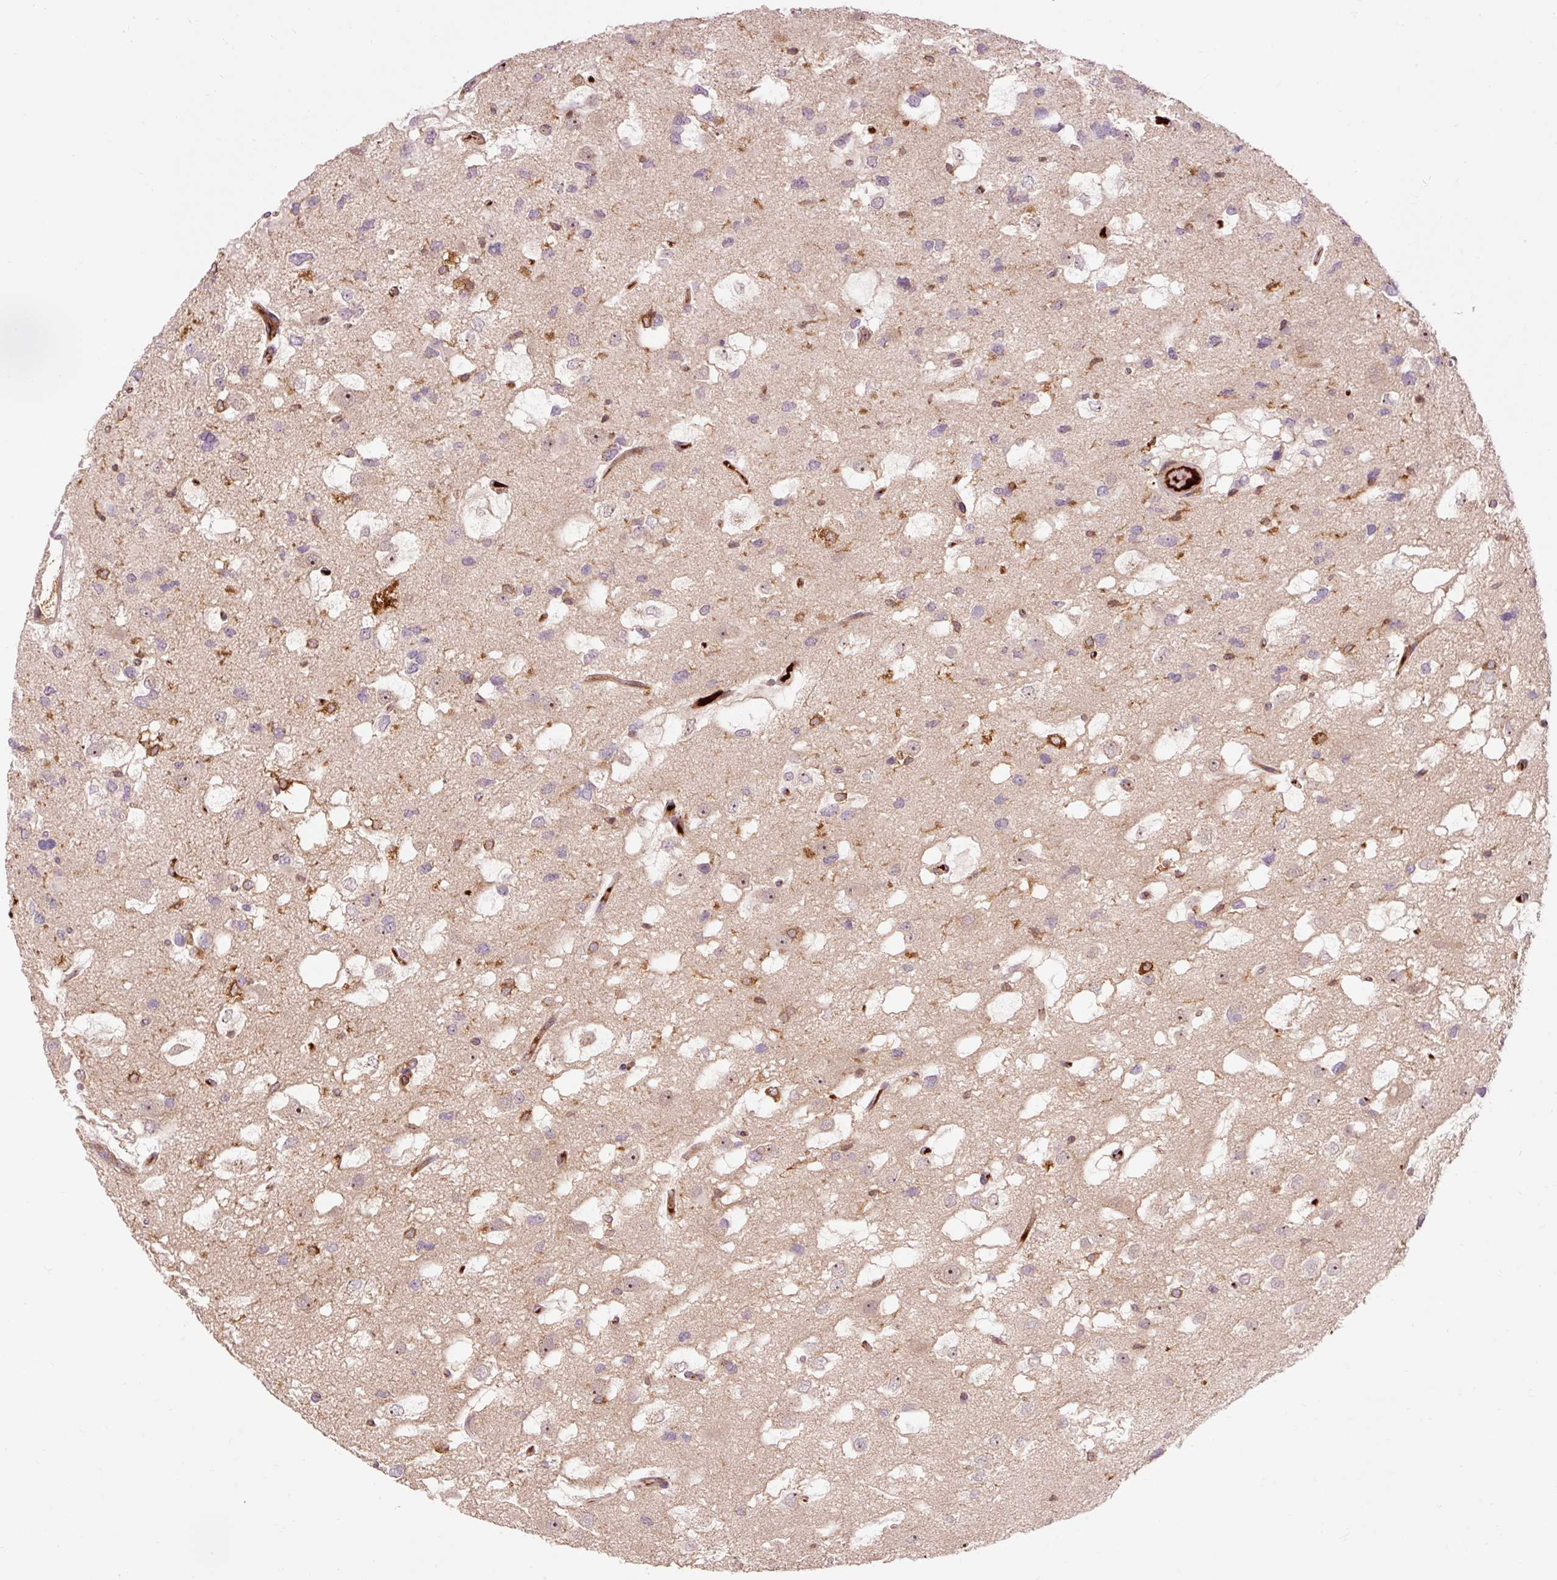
{"staining": {"intensity": "negative", "quantity": "none", "location": "none"}, "tissue": "glioma", "cell_type": "Tumor cells", "image_type": "cancer", "snomed": [{"axis": "morphology", "description": "Glioma, malignant, High grade"}, {"axis": "topography", "description": "Brain"}], "caption": "DAB (3,3'-diaminobenzidine) immunohistochemical staining of human malignant high-grade glioma exhibits no significant positivity in tumor cells.", "gene": "CEBPZ", "patient": {"sex": "male", "age": 53}}